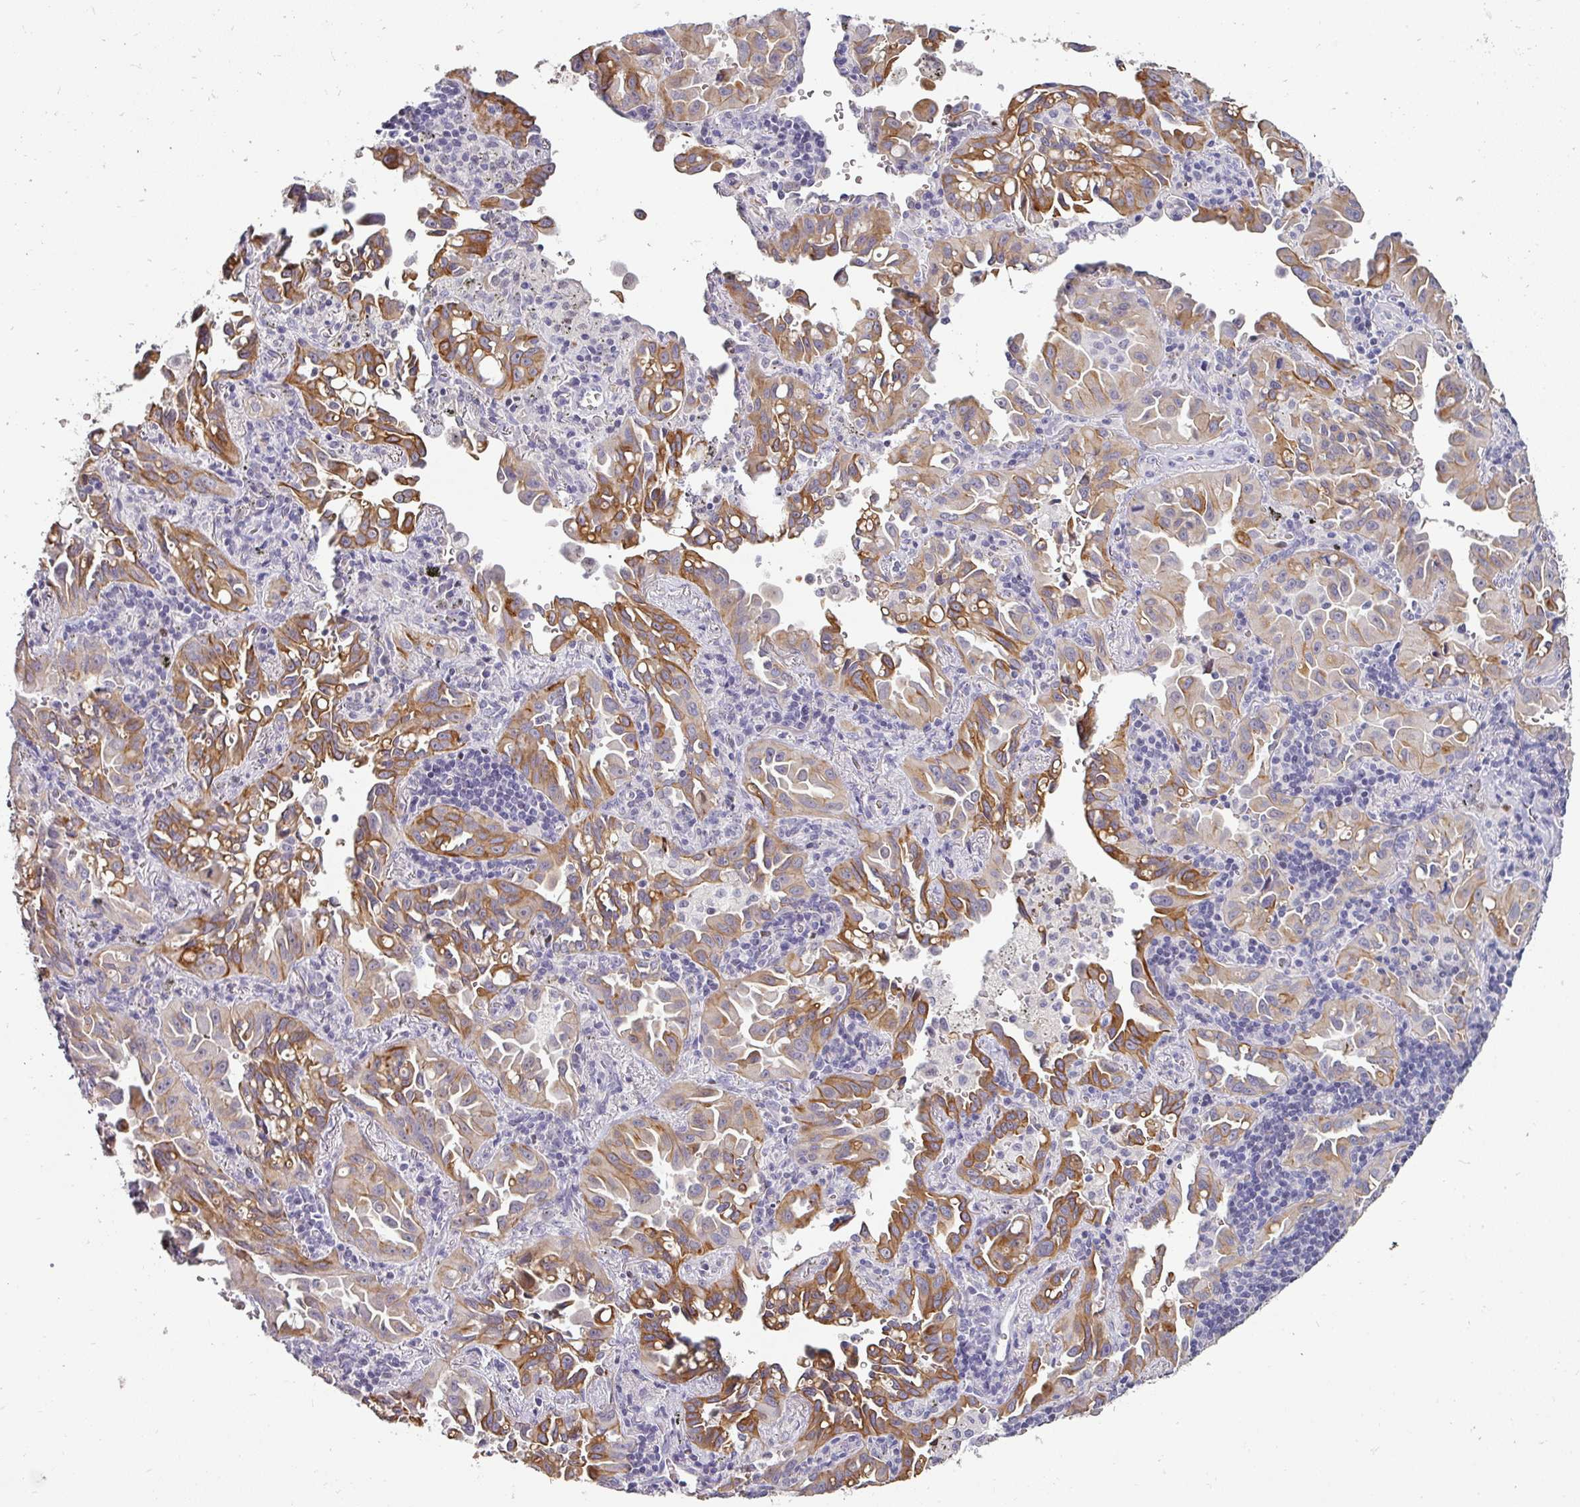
{"staining": {"intensity": "strong", "quantity": ">75%", "location": "cytoplasmic/membranous"}, "tissue": "lung cancer", "cell_type": "Tumor cells", "image_type": "cancer", "snomed": [{"axis": "morphology", "description": "Adenocarcinoma, NOS"}, {"axis": "topography", "description": "Lung"}], "caption": "IHC staining of lung cancer, which displays high levels of strong cytoplasmic/membranous staining in approximately >75% of tumor cells indicating strong cytoplasmic/membranous protein expression. The staining was performed using DAB (3,3'-diaminobenzidine) (brown) for protein detection and nuclei were counterstained in hematoxylin (blue).", "gene": "GTF2H3", "patient": {"sex": "male", "age": 68}}